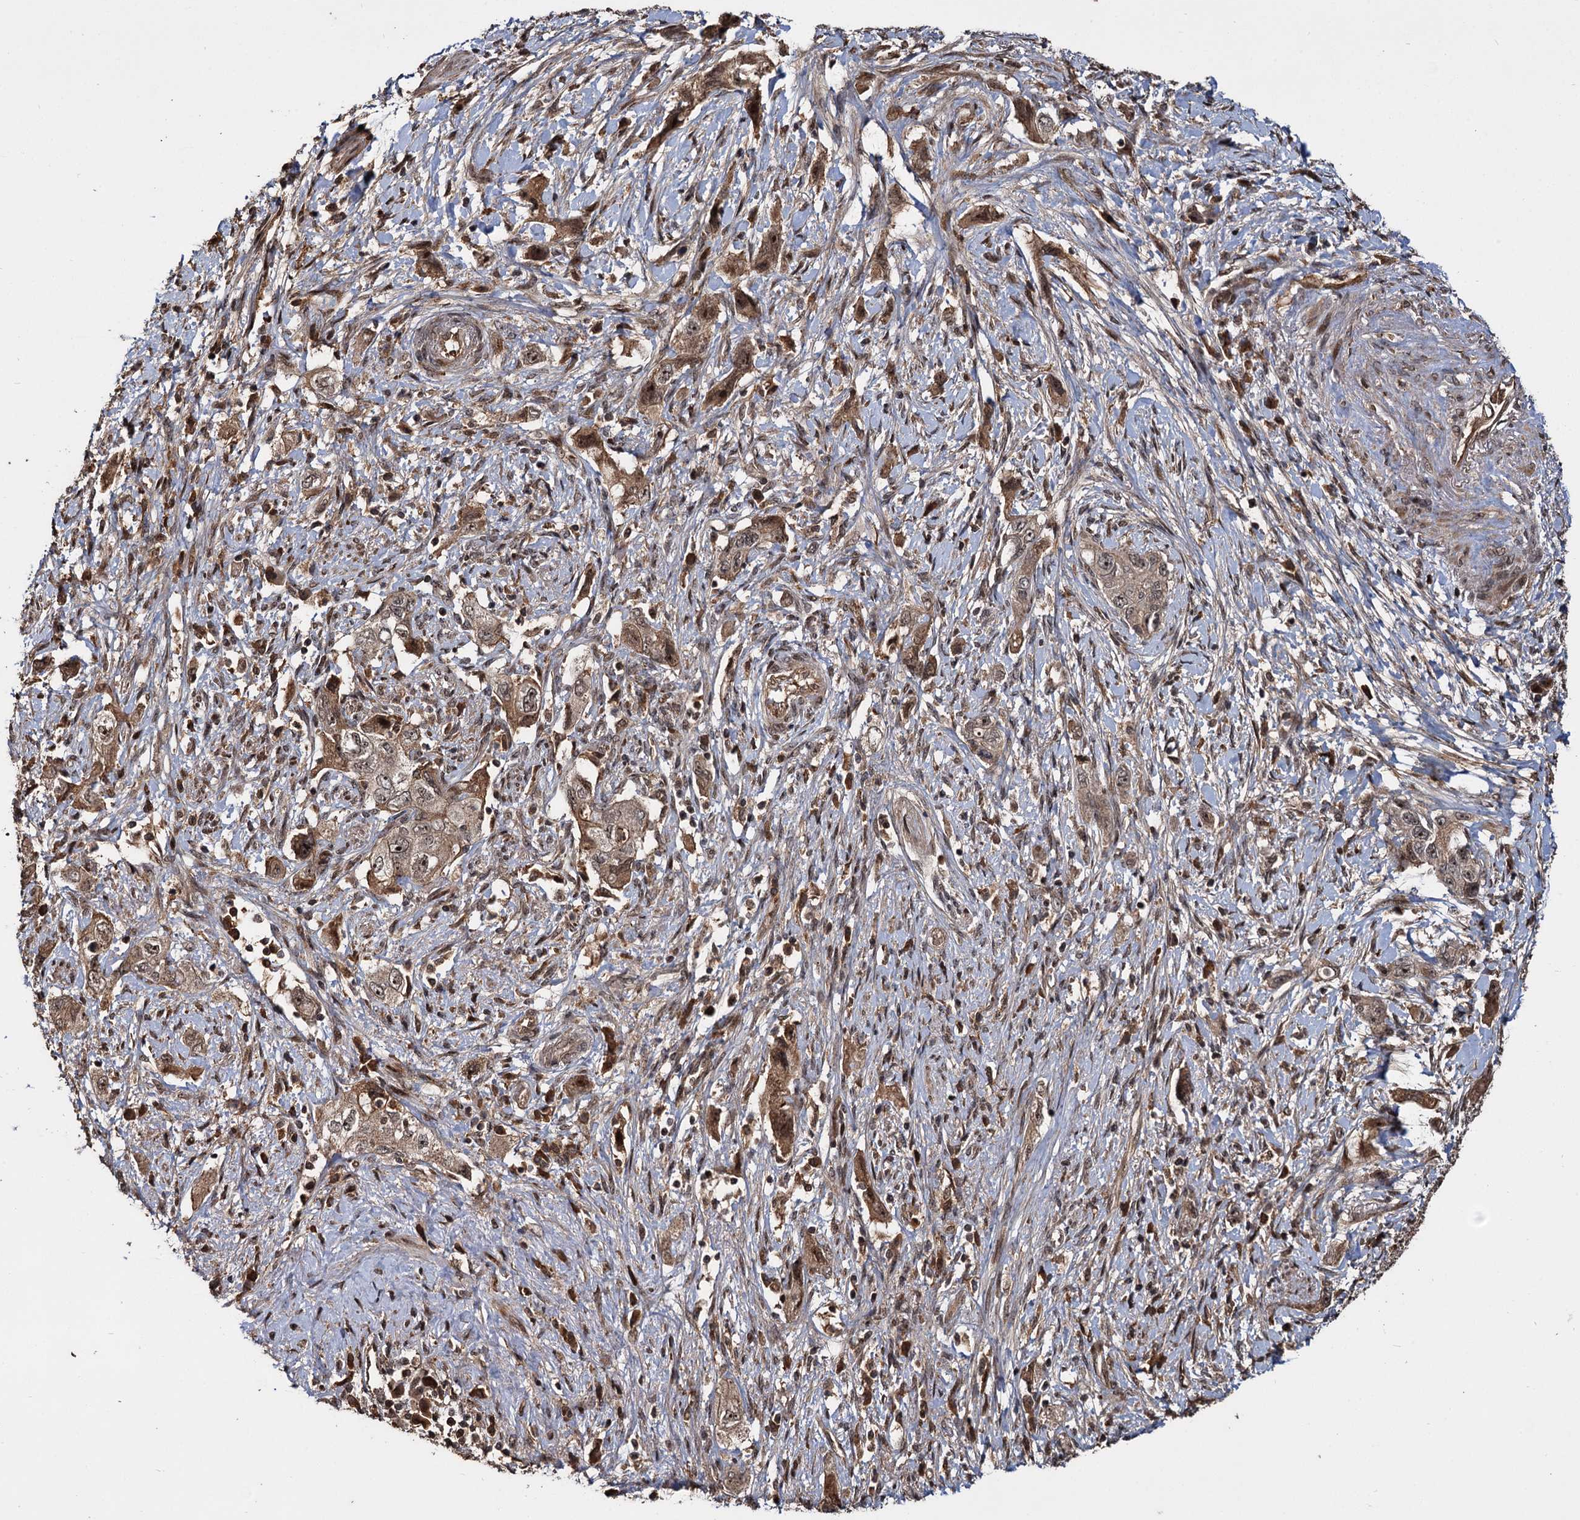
{"staining": {"intensity": "moderate", "quantity": ">75%", "location": "cytoplasmic/membranous,nuclear"}, "tissue": "pancreatic cancer", "cell_type": "Tumor cells", "image_type": "cancer", "snomed": [{"axis": "morphology", "description": "Adenocarcinoma, NOS"}, {"axis": "topography", "description": "Pancreas"}], "caption": "Pancreatic adenocarcinoma stained with a protein marker demonstrates moderate staining in tumor cells.", "gene": "CEP192", "patient": {"sex": "female", "age": 73}}